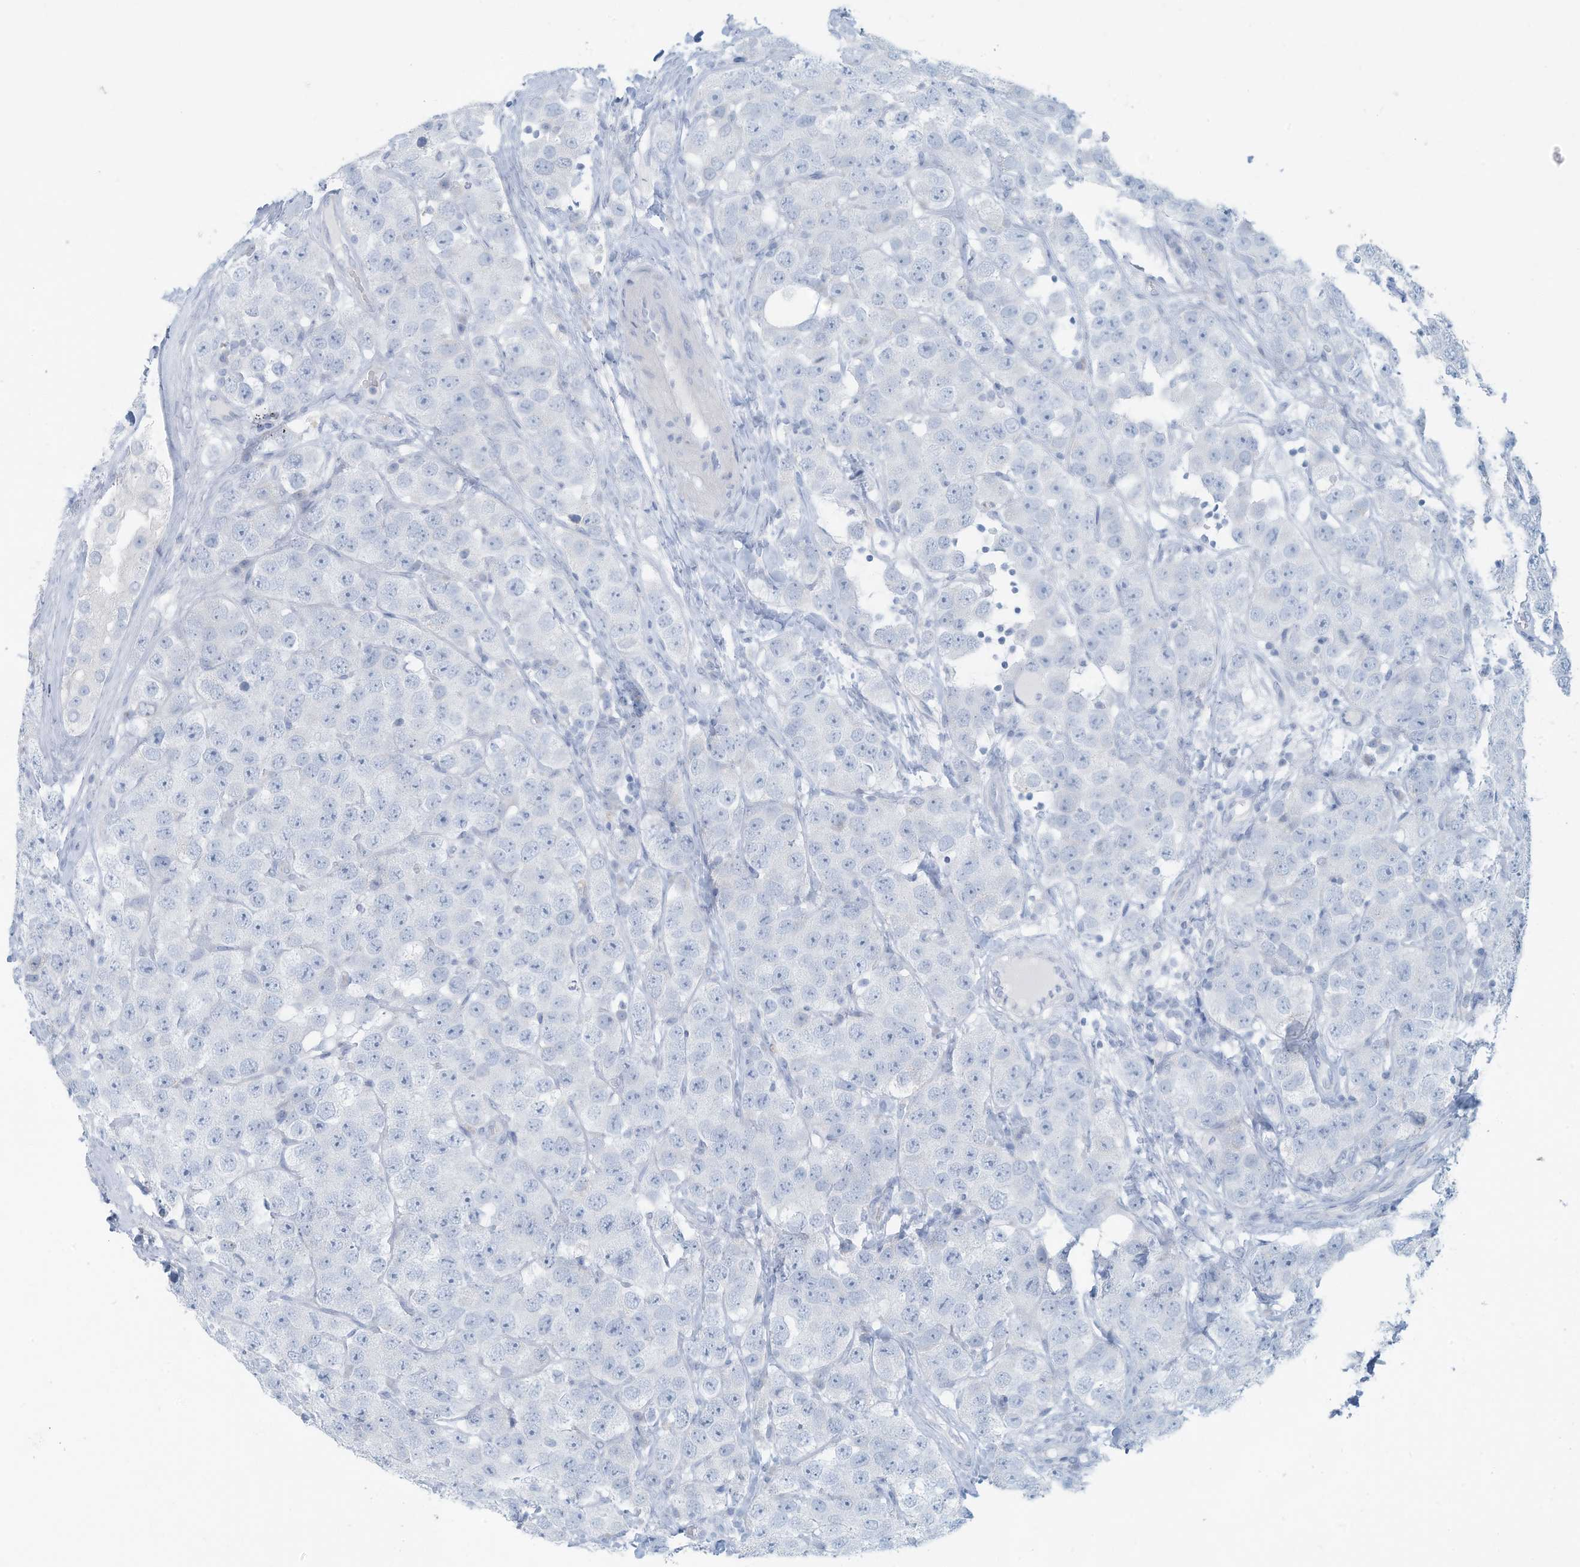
{"staining": {"intensity": "negative", "quantity": "none", "location": "none"}, "tissue": "testis cancer", "cell_type": "Tumor cells", "image_type": "cancer", "snomed": [{"axis": "morphology", "description": "Seminoma, NOS"}, {"axis": "topography", "description": "Testis"}], "caption": "This is an IHC photomicrograph of testis cancer. There is no expression in tumor cells.", "gene": "ERI2", "patient": {"sex": "male", "age": 28}}